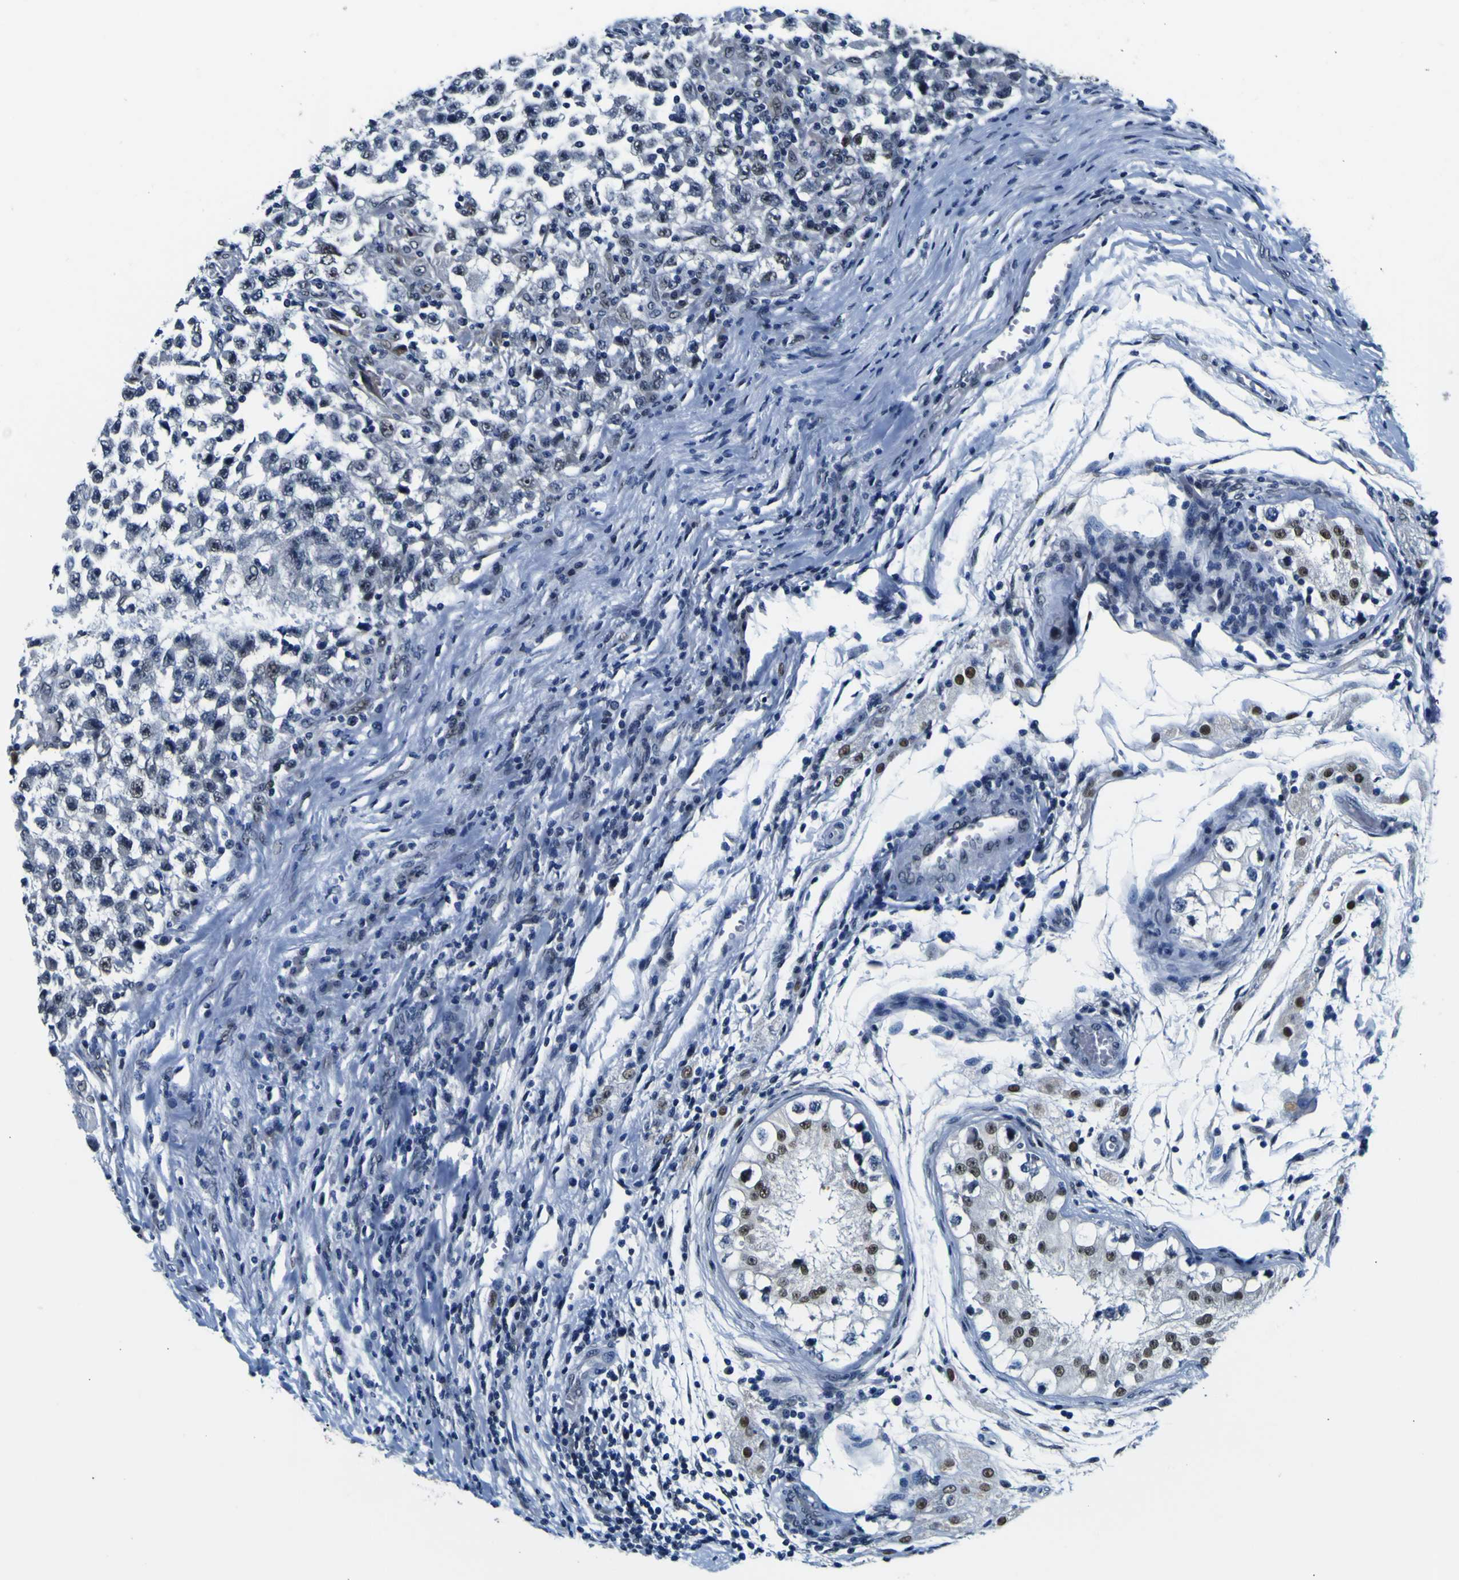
{"staining": {"intensity": "negative", "quantity": "none", "location": "none"}, "tissue": "testis cancer", "cell_type": "Tumor cells", "image_type": "cancer", "snomed": [{"axis": "morphology", "description": "Carcinoma, Embryonal, NOS"}, {"axis": "topography", "description": "Testis"}], "caption": "Immunohistochemistry (IHC) photomicrograph of embryonal carcinoma (testis) stained for a protein (brown), which displays no expression in tumor cells.", "gene": "CUL4B", "patient": {"sex": "male", "age": 21}}